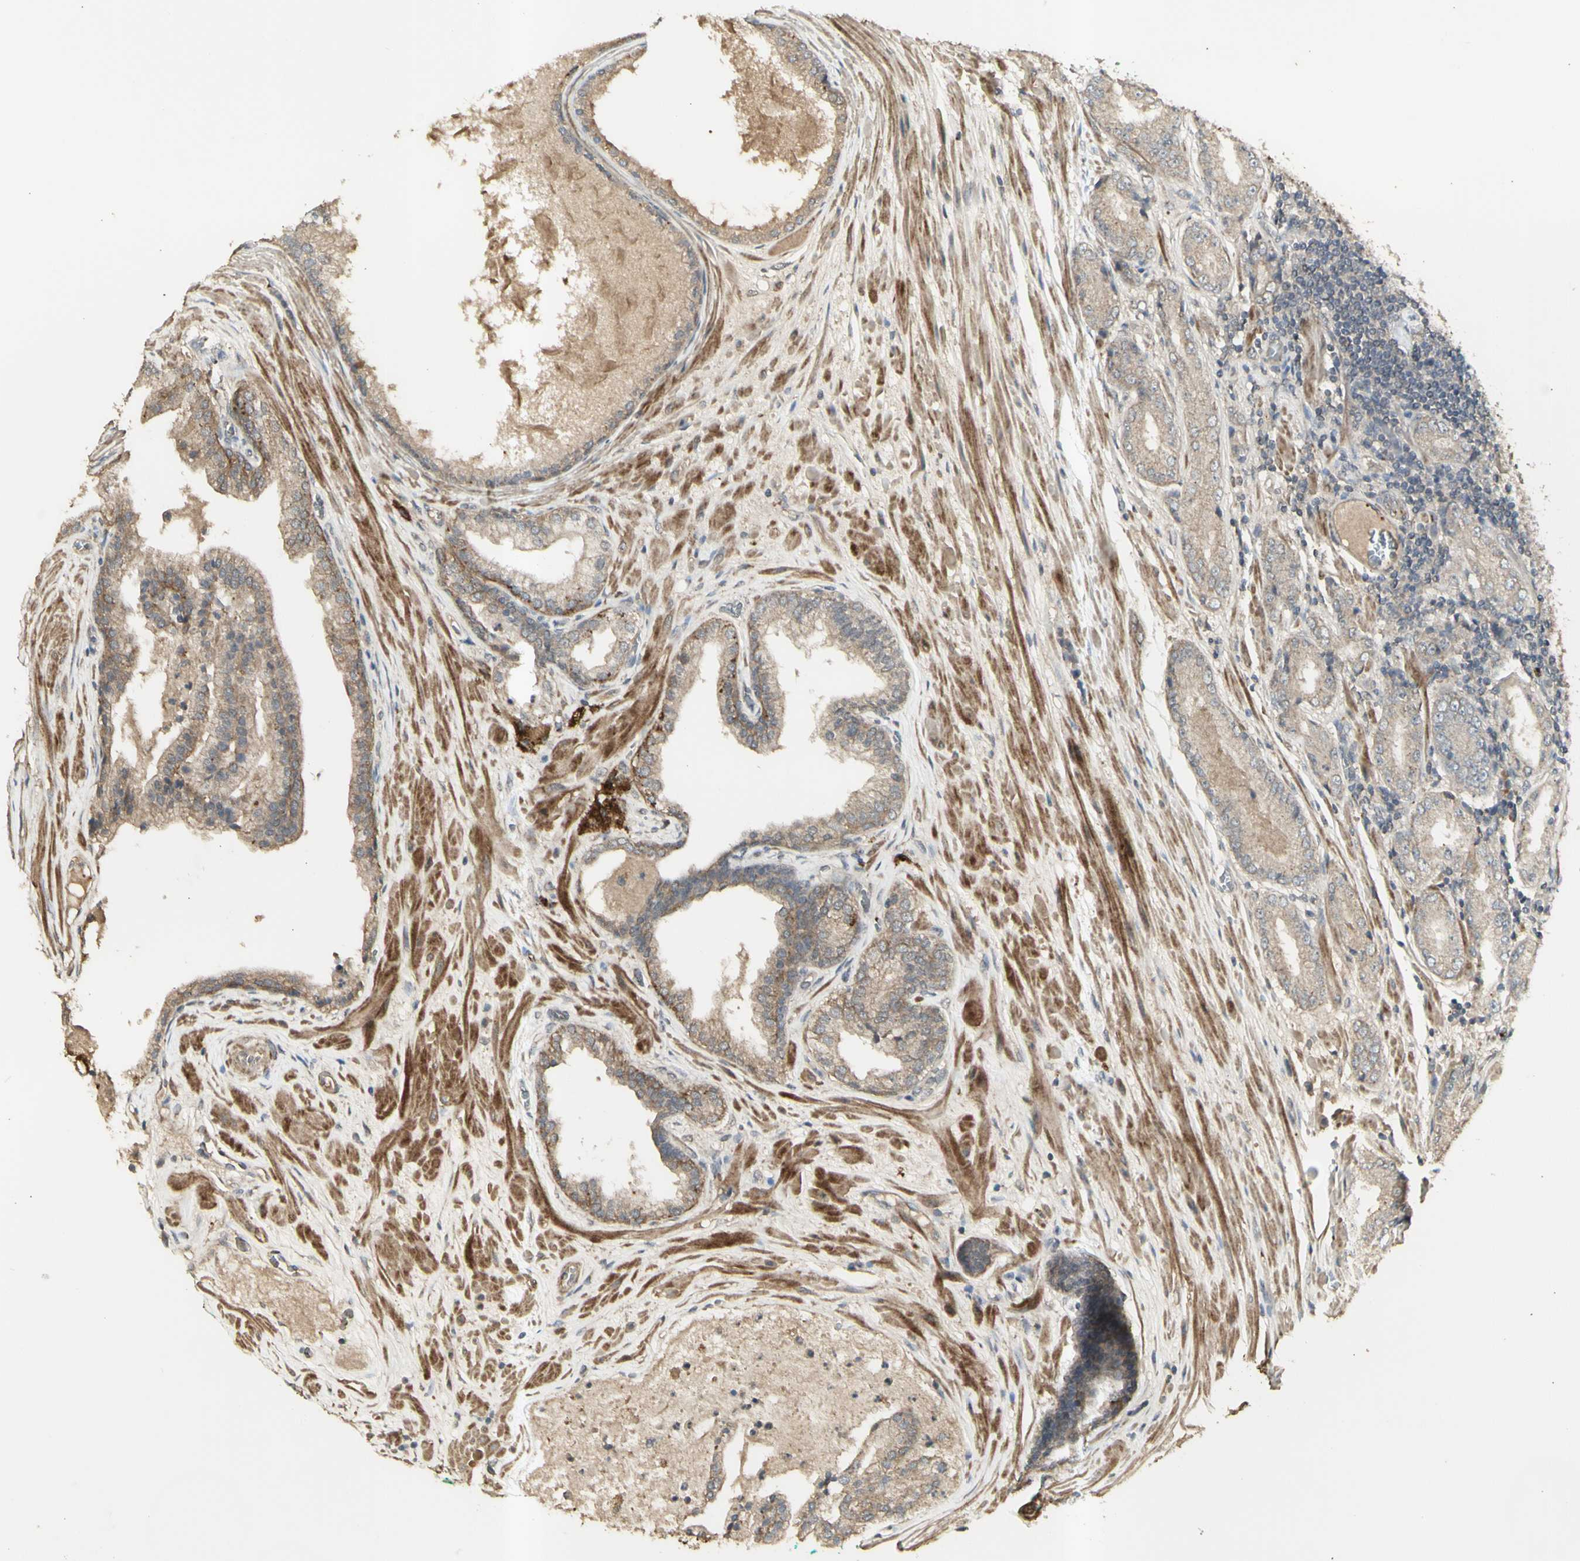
{"staining": {"intensity": "moderate", "quantity": "<25%", "location": "cytoplasmic/membranous"}, "tissue": "prostate cancer", "cell_type": "Tumor cells", "image_type": "cancer", "snomed": [{"axis": "morphology", "description": "Adenocarcinoma, High grade"}, {"axis": "topography", "description": "Prostate"}], "caption": "Immunohistochemistry staining of adenocarcinoma (high-grade) (prostate), which reveals low levels of moderate cytoplasmic/membranous positivity in approximately <25% of tumor cells indicating moderate cytoplasmic/membranous protein positivity. The staining was performed using DAB (3,3'-diaminobenzidine) (brown) for protein detection and nuclei were counterstained in hematoxylin (blue).", "gene": "ALOX12", "patient": {"sex": "male", "age": 59}}